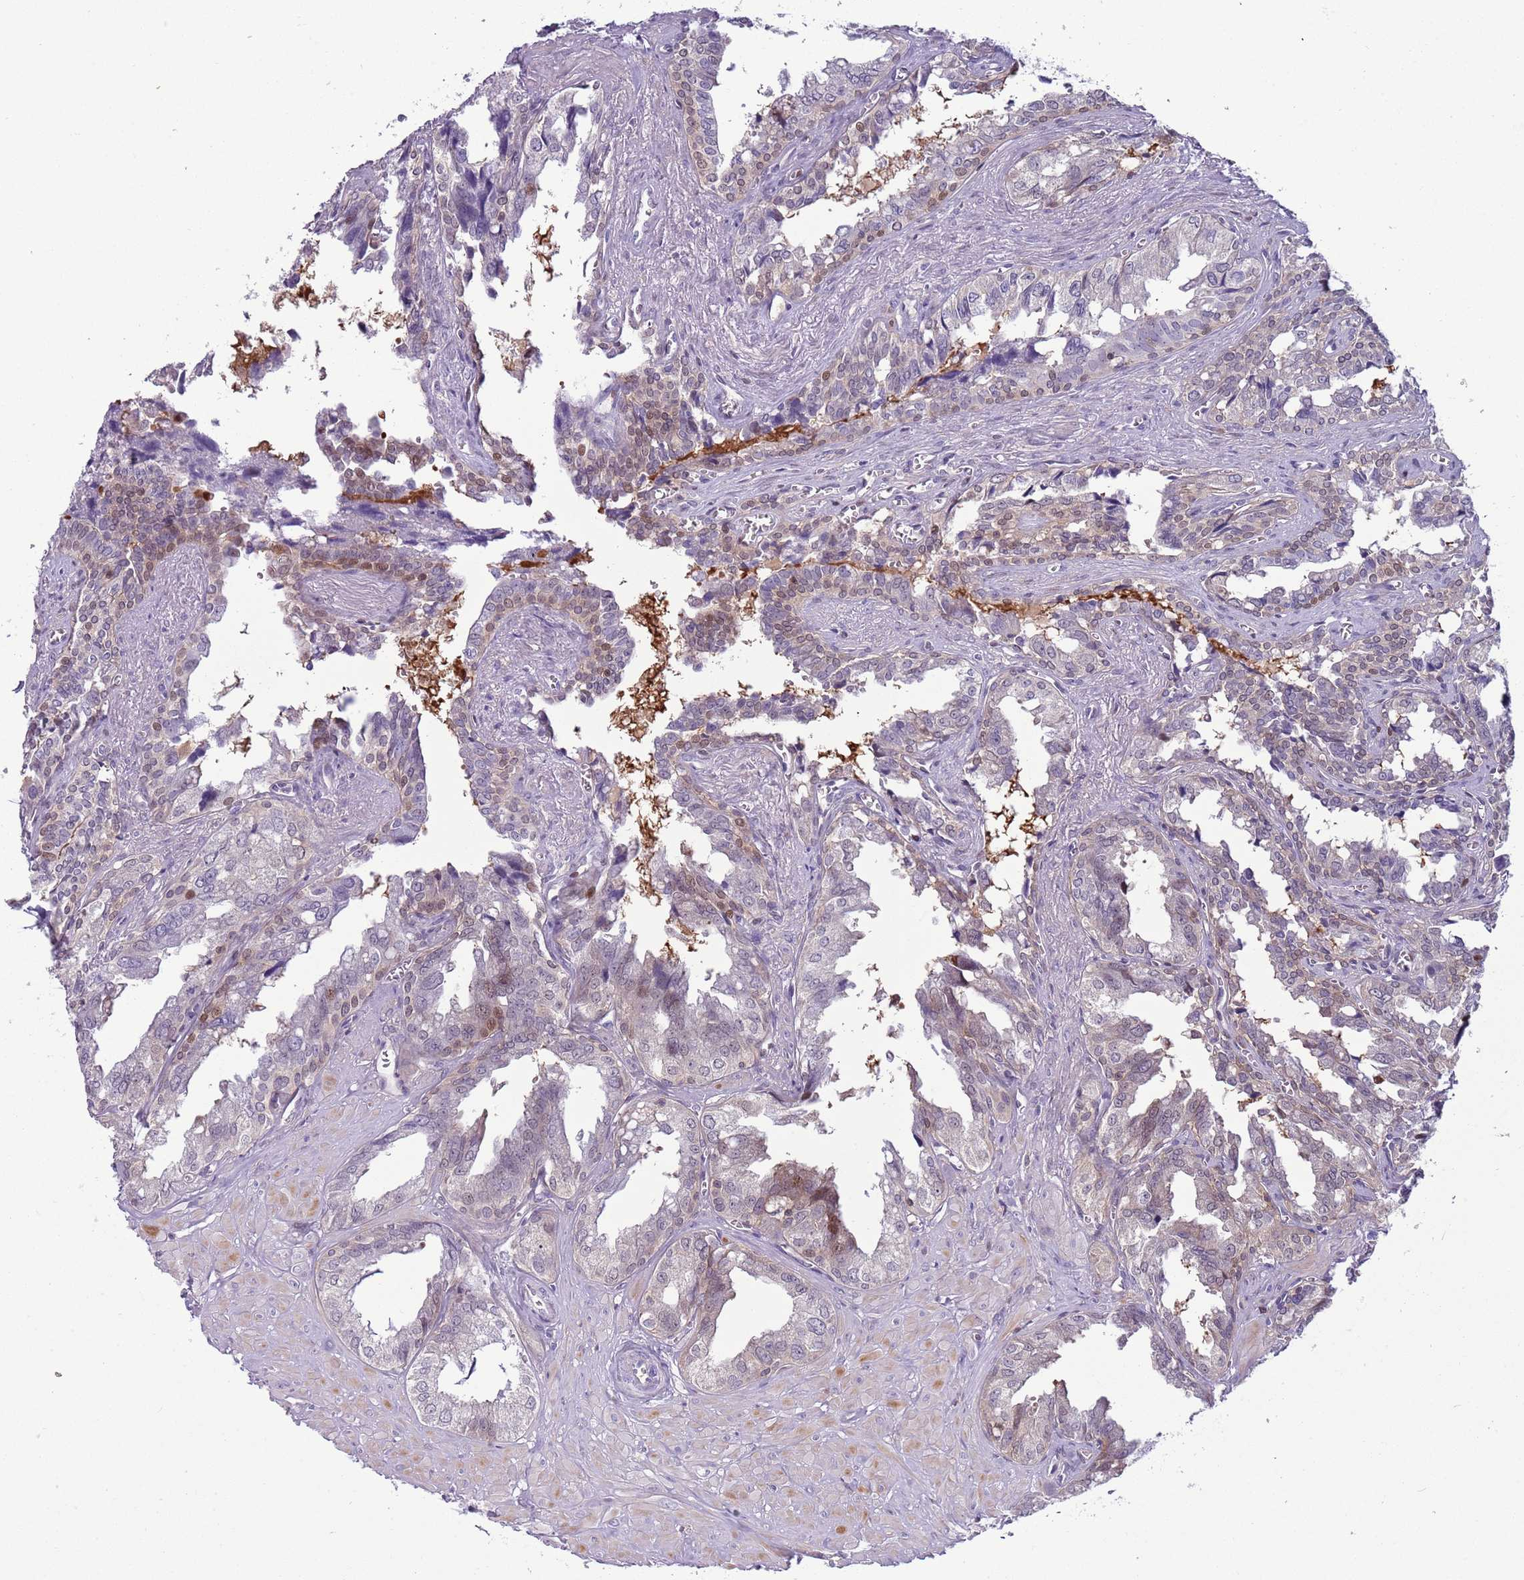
{"staining": {"intensity": "moderate", "quantity": "25%-75%", "location": "cytoplasmic/membranous,nuclear"}, "tissue": "seminal vesicle", "cell_type": "Glandular cells", "image_type": "normal", "snomed": [{"axis": "morphology", "description": "Normal tissue, NOS"}, {"axis": "topography", "description": "Seminal veicle"}], "caption": "This histopathology image displays immunohistochemistry (IHC) staining of benign human seminal vesicle, with medium moderate cytoplasmic/membranous,nuclear positivity in about 25%-75% of glandular cells.", "gene": "NBPF4", "patient": {"sex": "male", "age": 67}}